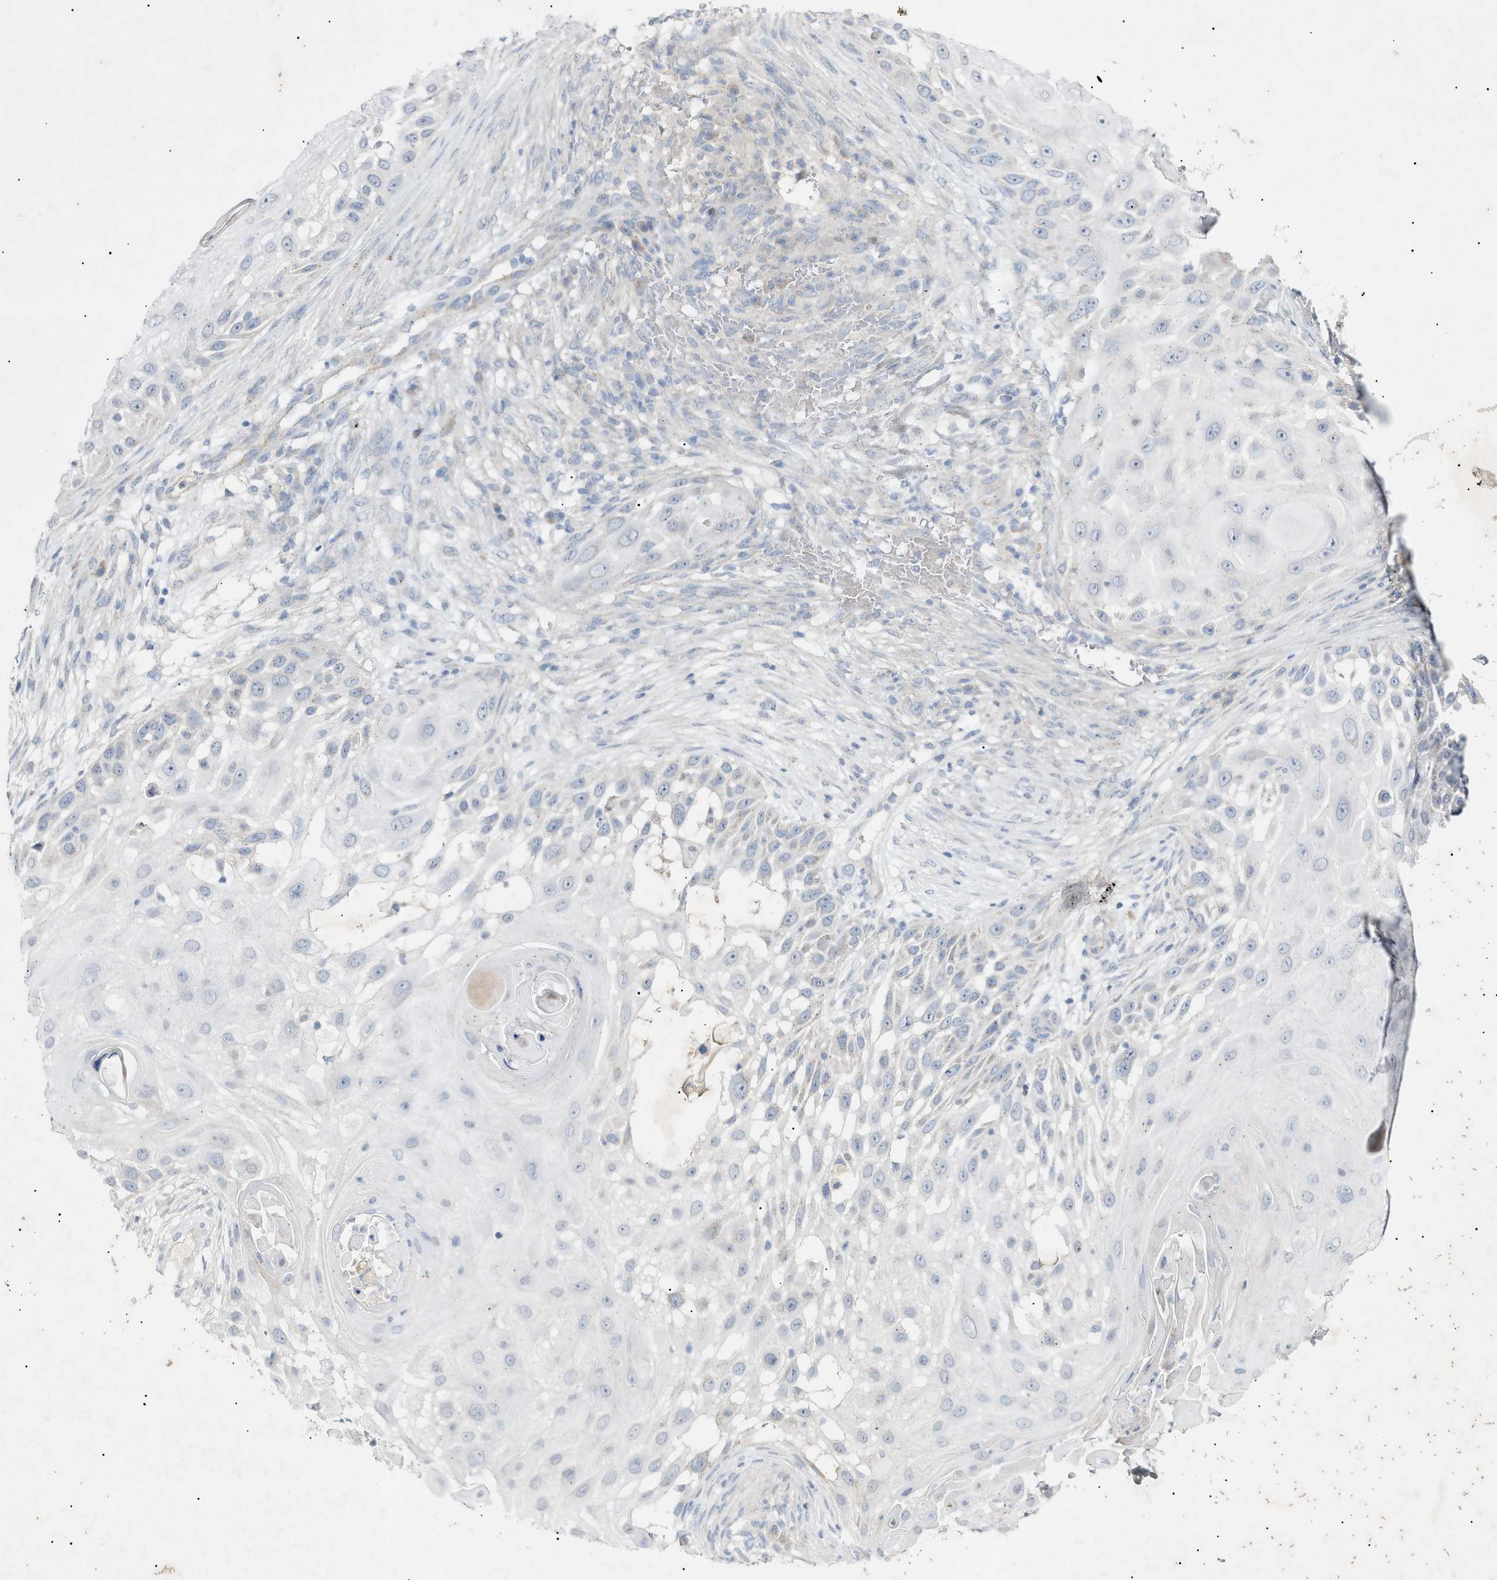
{"staining": {"intensity": "negative", "quantity": "none", "location": "none"}, "tissue": "skin cancer", "cell_type": "Tumor cells", "image_type": "cancer", "snomed": [{"axis": "morphology", "description": "Squamous cell carcinoma, NOS"}, {"axis": "topography", "description": "Skin"}], "caption": "DAB immunohistochemical staining of human skin squamous cell carcinoma reveals no significant staining in tumor cells. Nuclei are stained in blue.", "gene": "SLC25A31", "patient": {"sex": "female", "age": 44}}